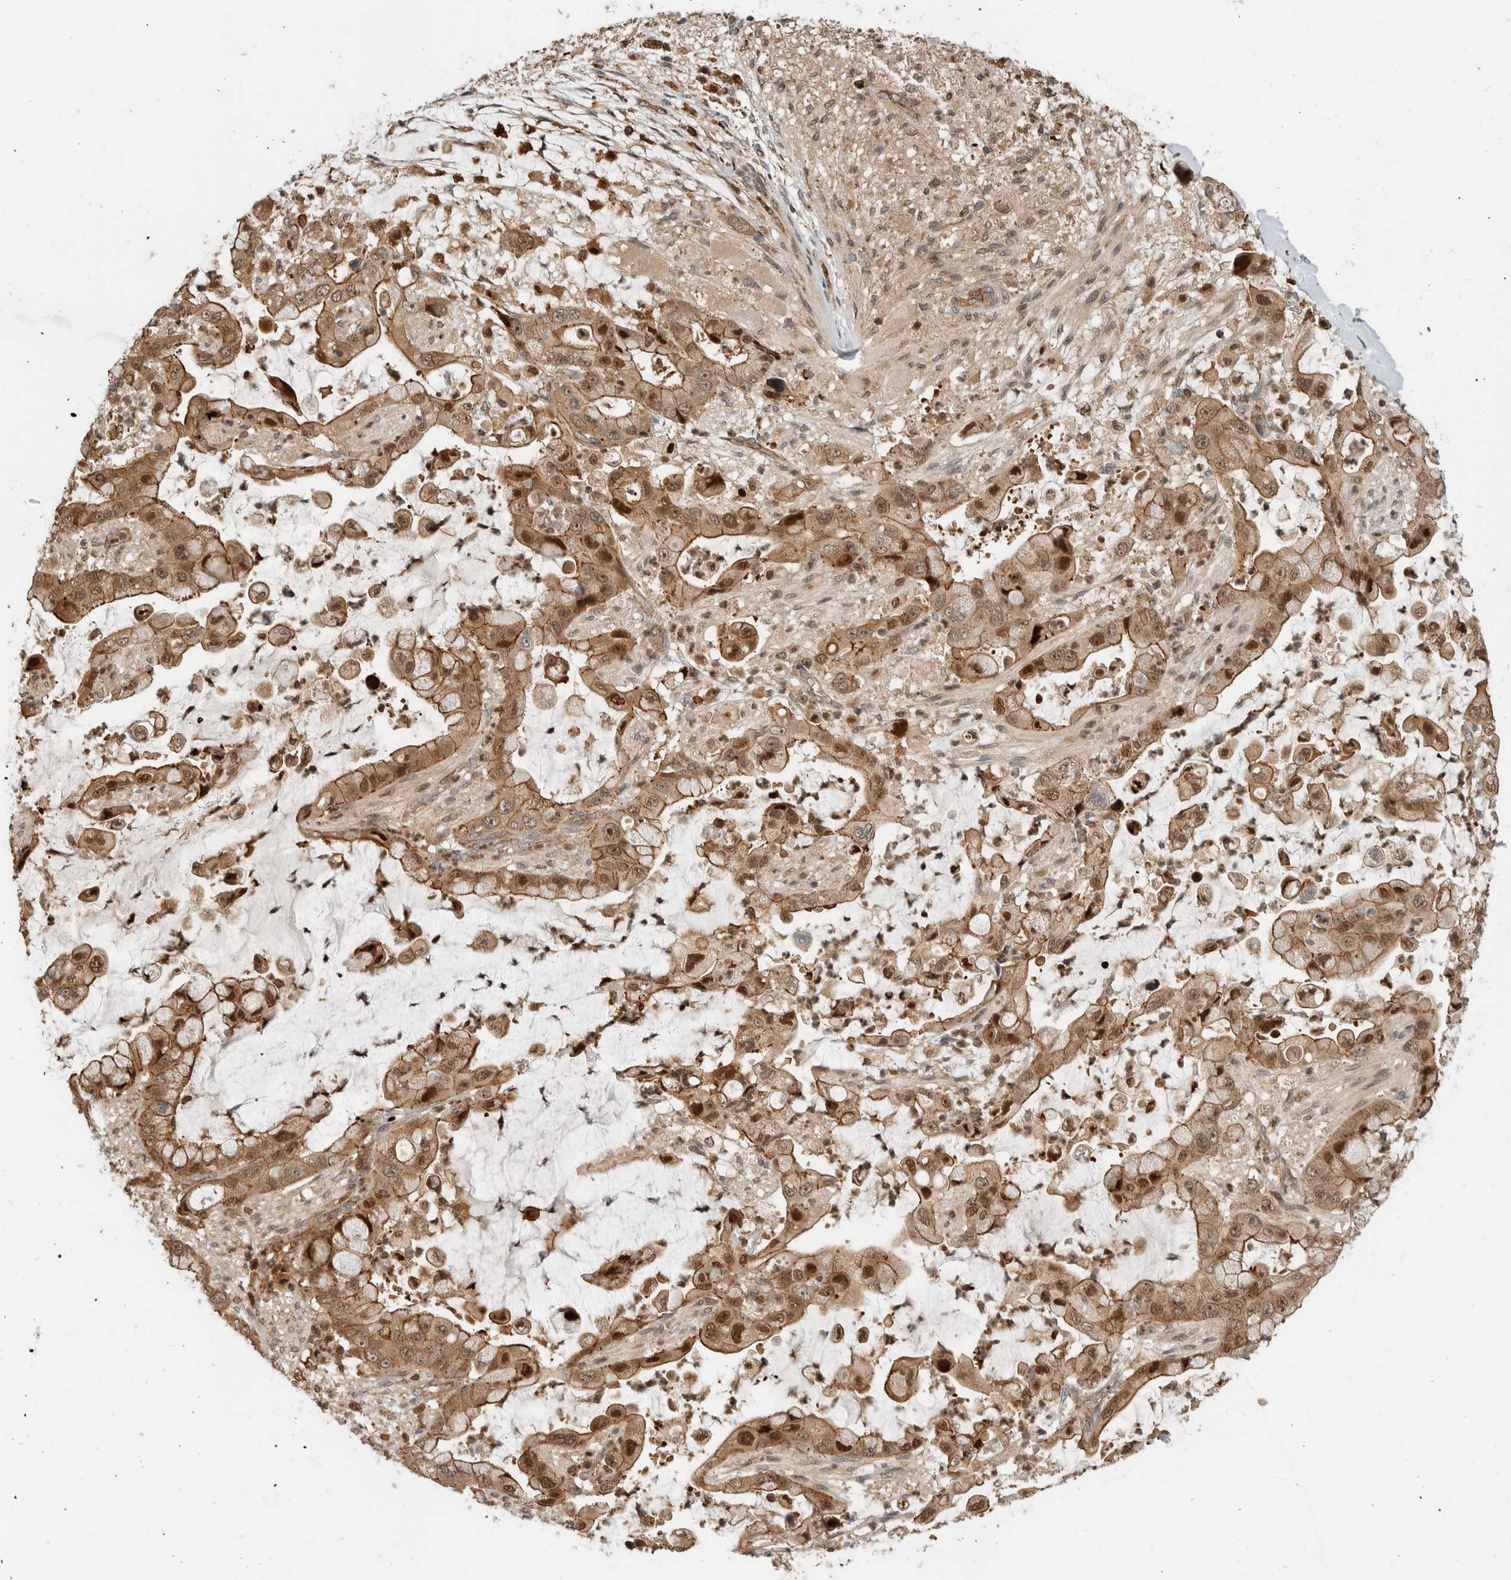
{"staining": {"intensity": "moderate", "quantity": ">75%", "location": "cytoplasmic/membranous,nuclear"}, "tissue": "liver cancer", "cell_type": "Tumor cells", "image_type": "cancer", "snomed": [{"axis": "morphology", "description": "Cholangiocarcinoma"}, {"axis": "topography", "description": "Liver"}], "caption": "Tumor cells reveal medium levels of moderate cytoplasmic/membranous and nuclear staining in about >75% of cells in human liver cancer (cholangiocarcinoma).", "gene": "STRAP", "patient": {"sex": "female", "age": 54}}